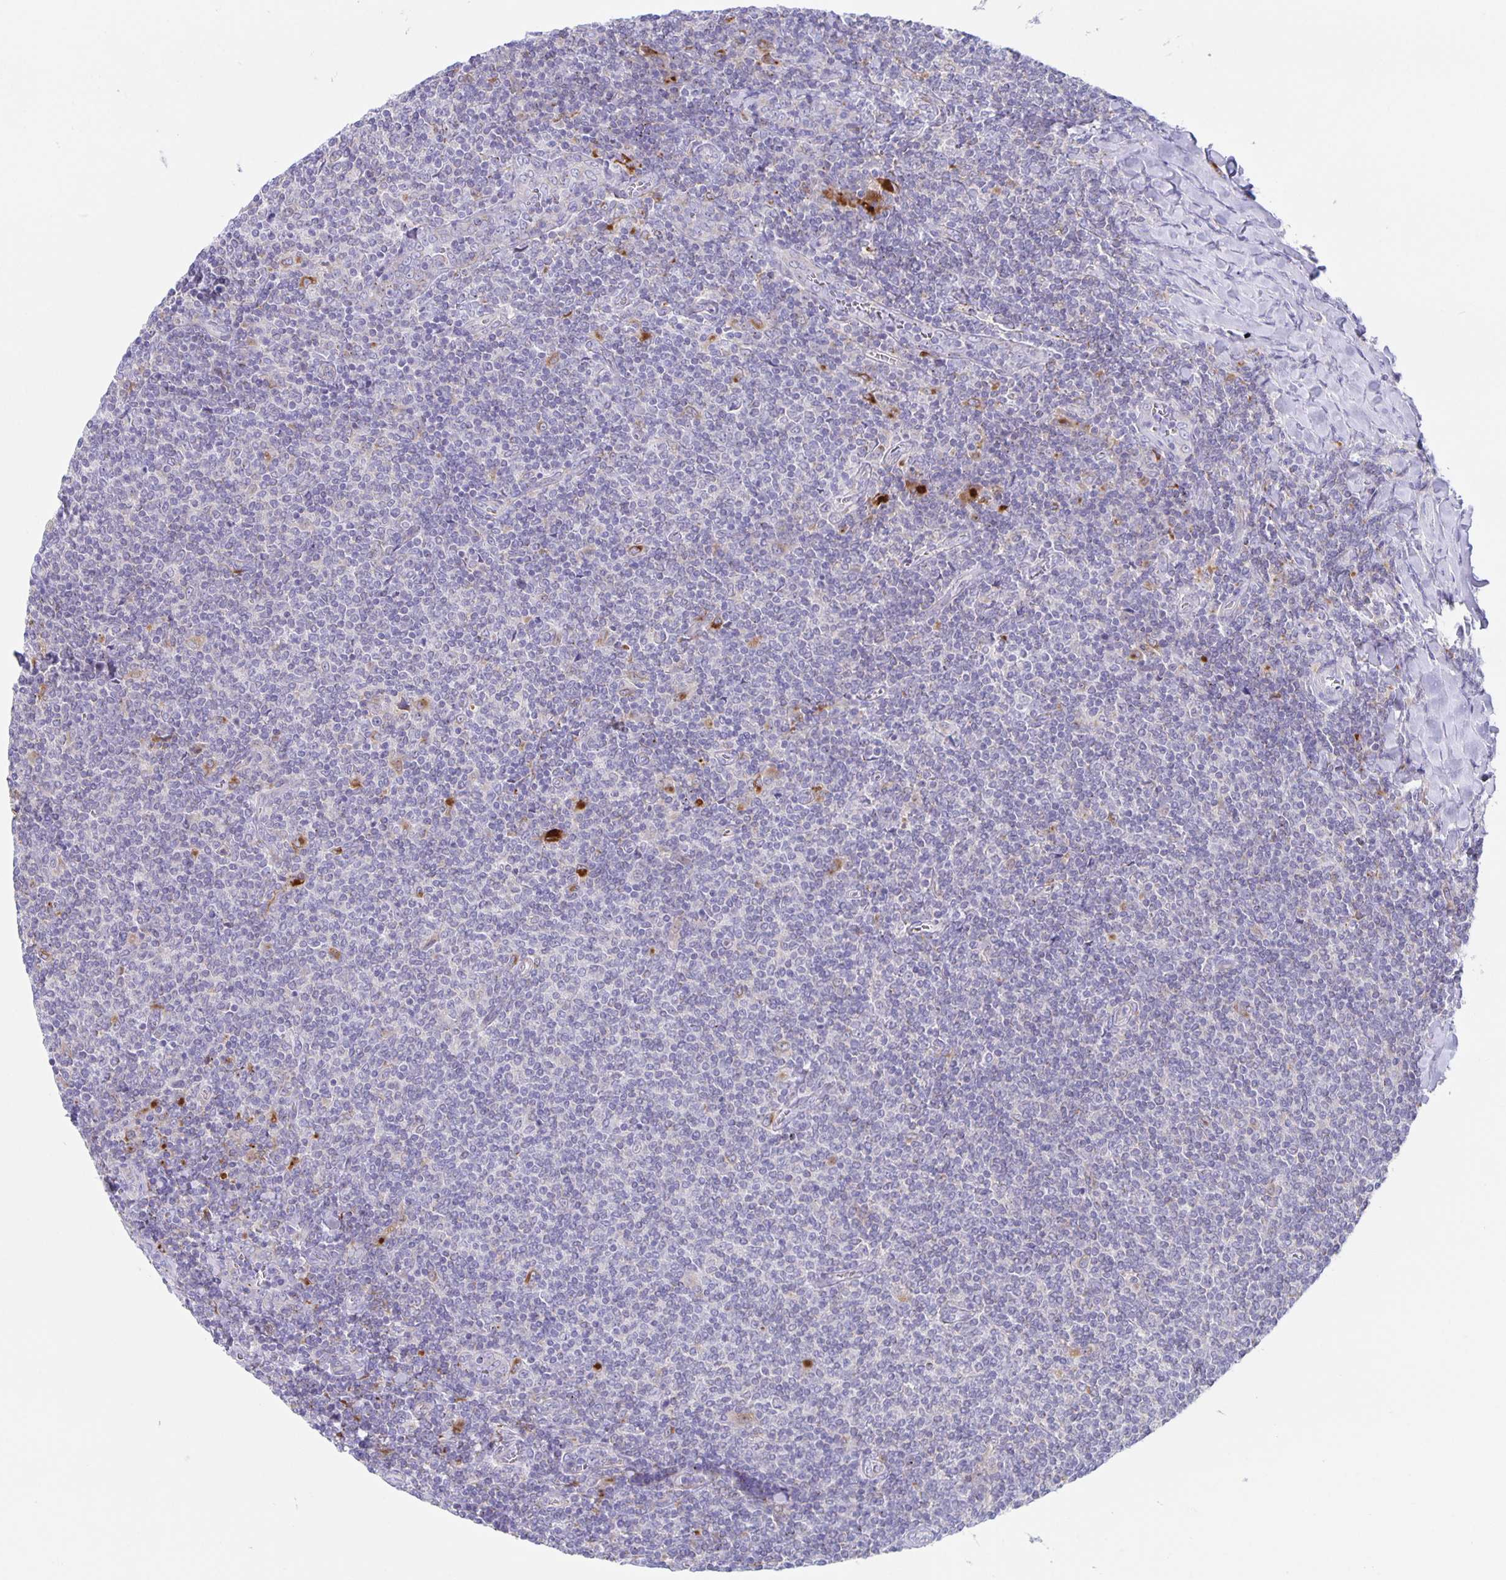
{"staining": {"intensity": "negative", "quantity": "none", "location": "none"}, "tissue": "lymphoma", "cell_type": "Tumor cells", "image_type": "cancer", "snomed": [{"axis": "morphology", "description": "Malignant lymphoma, non-Hodgkin's type, Low grade"}, {"axis": "topography", "description": "Lymph node"}], "caption": "A micrograph of human low-grade malignant lymphoma, non-Hodgkin's type is negative for staining in tumor cells.", "gene": "LIPA", "patient": {"sex": "male", "age": 52}}